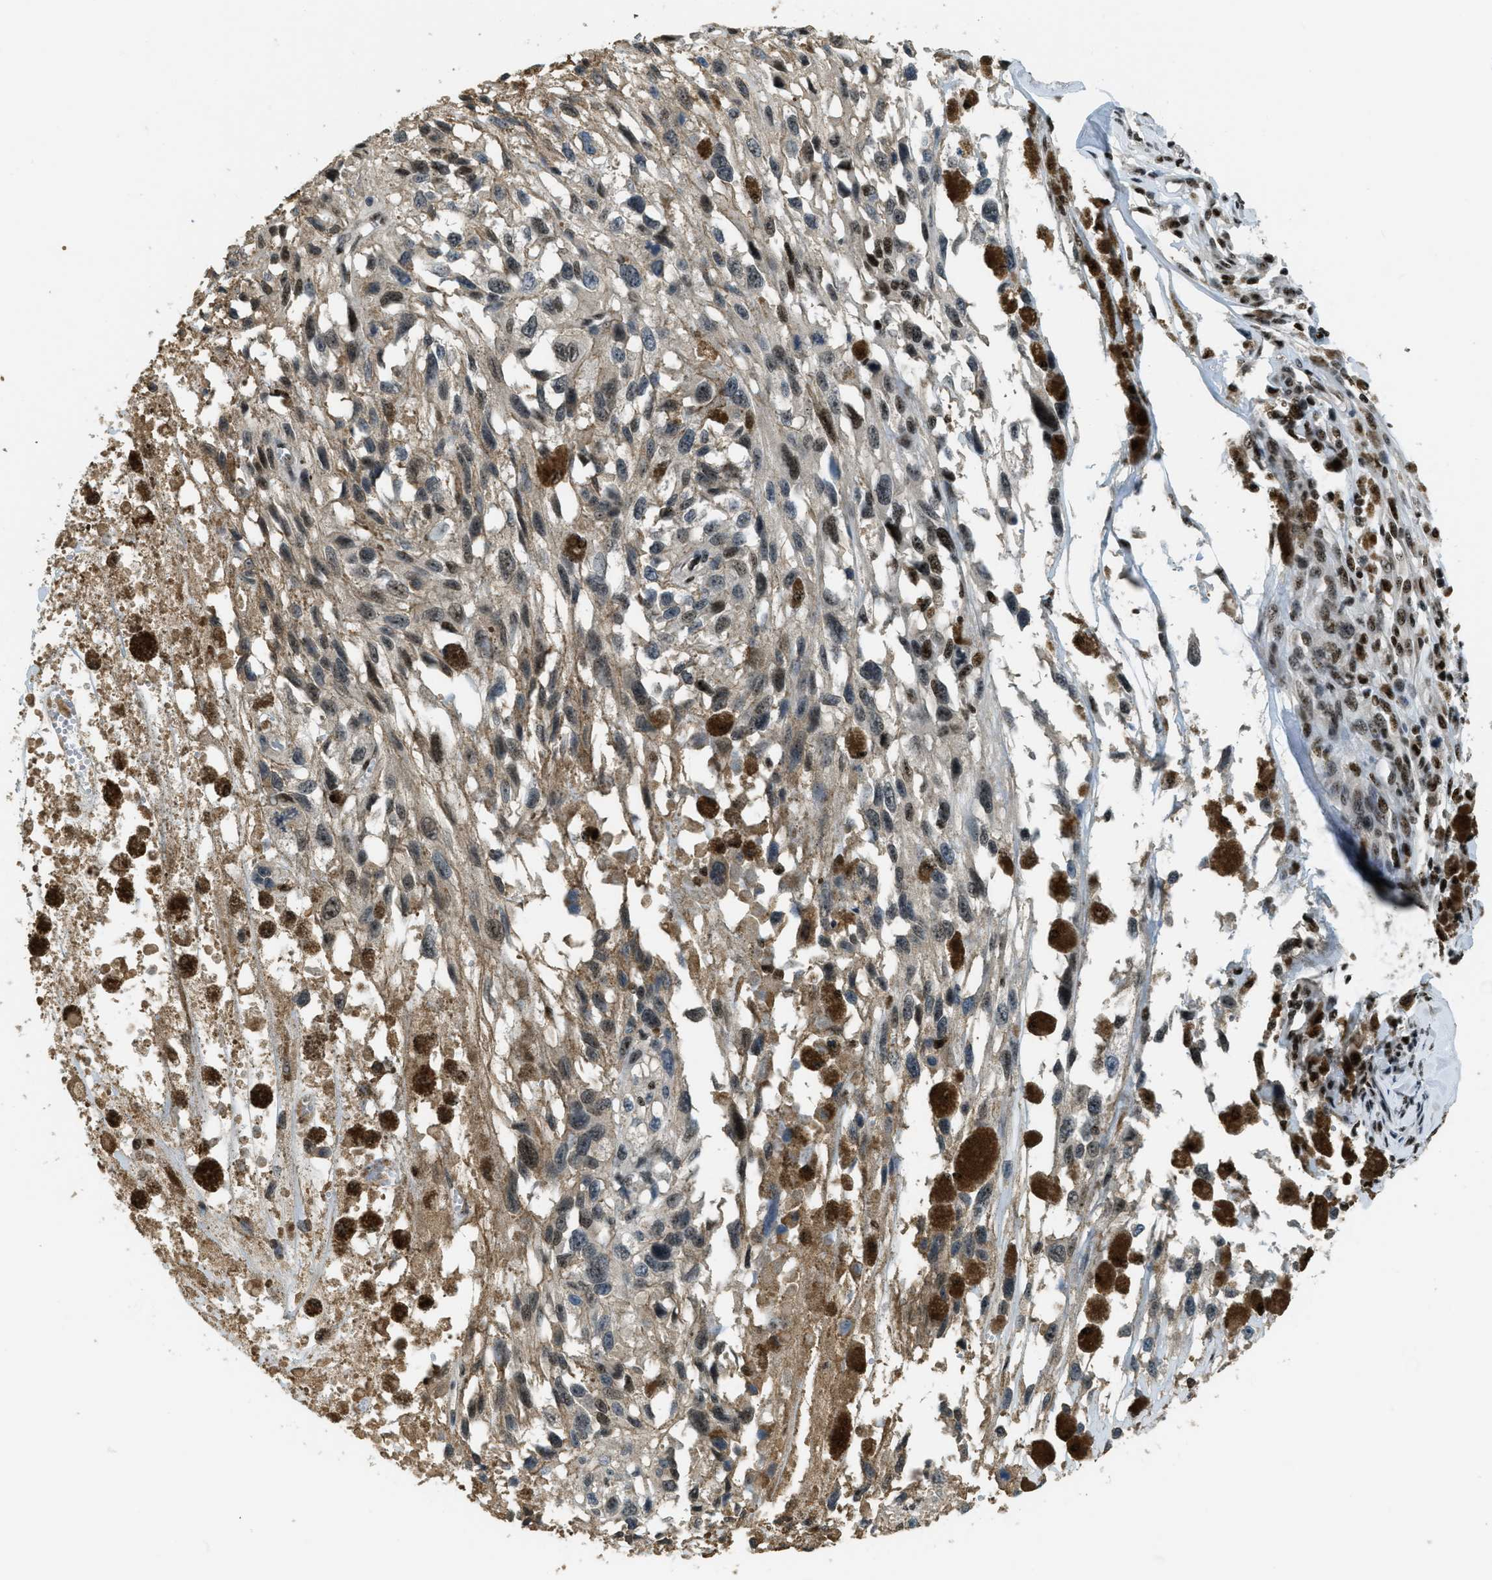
{"staining": {"intensity": "moderate", "quantity": "<25%", "location": "nuclear"}, "tissue": "melanoma", "cell_type": "Tumor cells", "image_type": "cancer", "snomed": [{"axis": "morphology", "description": "Malignant melanoma, Metastatic site"}, {"axis": "topography", "description": "Lymph node"}], "caption": "Immunohistochemistry (IHC) histopathology image of neoplastic tissue: human melanoma stained using immunohistochemistry (IHC) reveals low levels of moderate protein expression localized specifically in the nuclear of tumor cells, appearing as a nuclear brown color.", "gene": "SP100", "patient": {"sex": "male", "age": 59}}